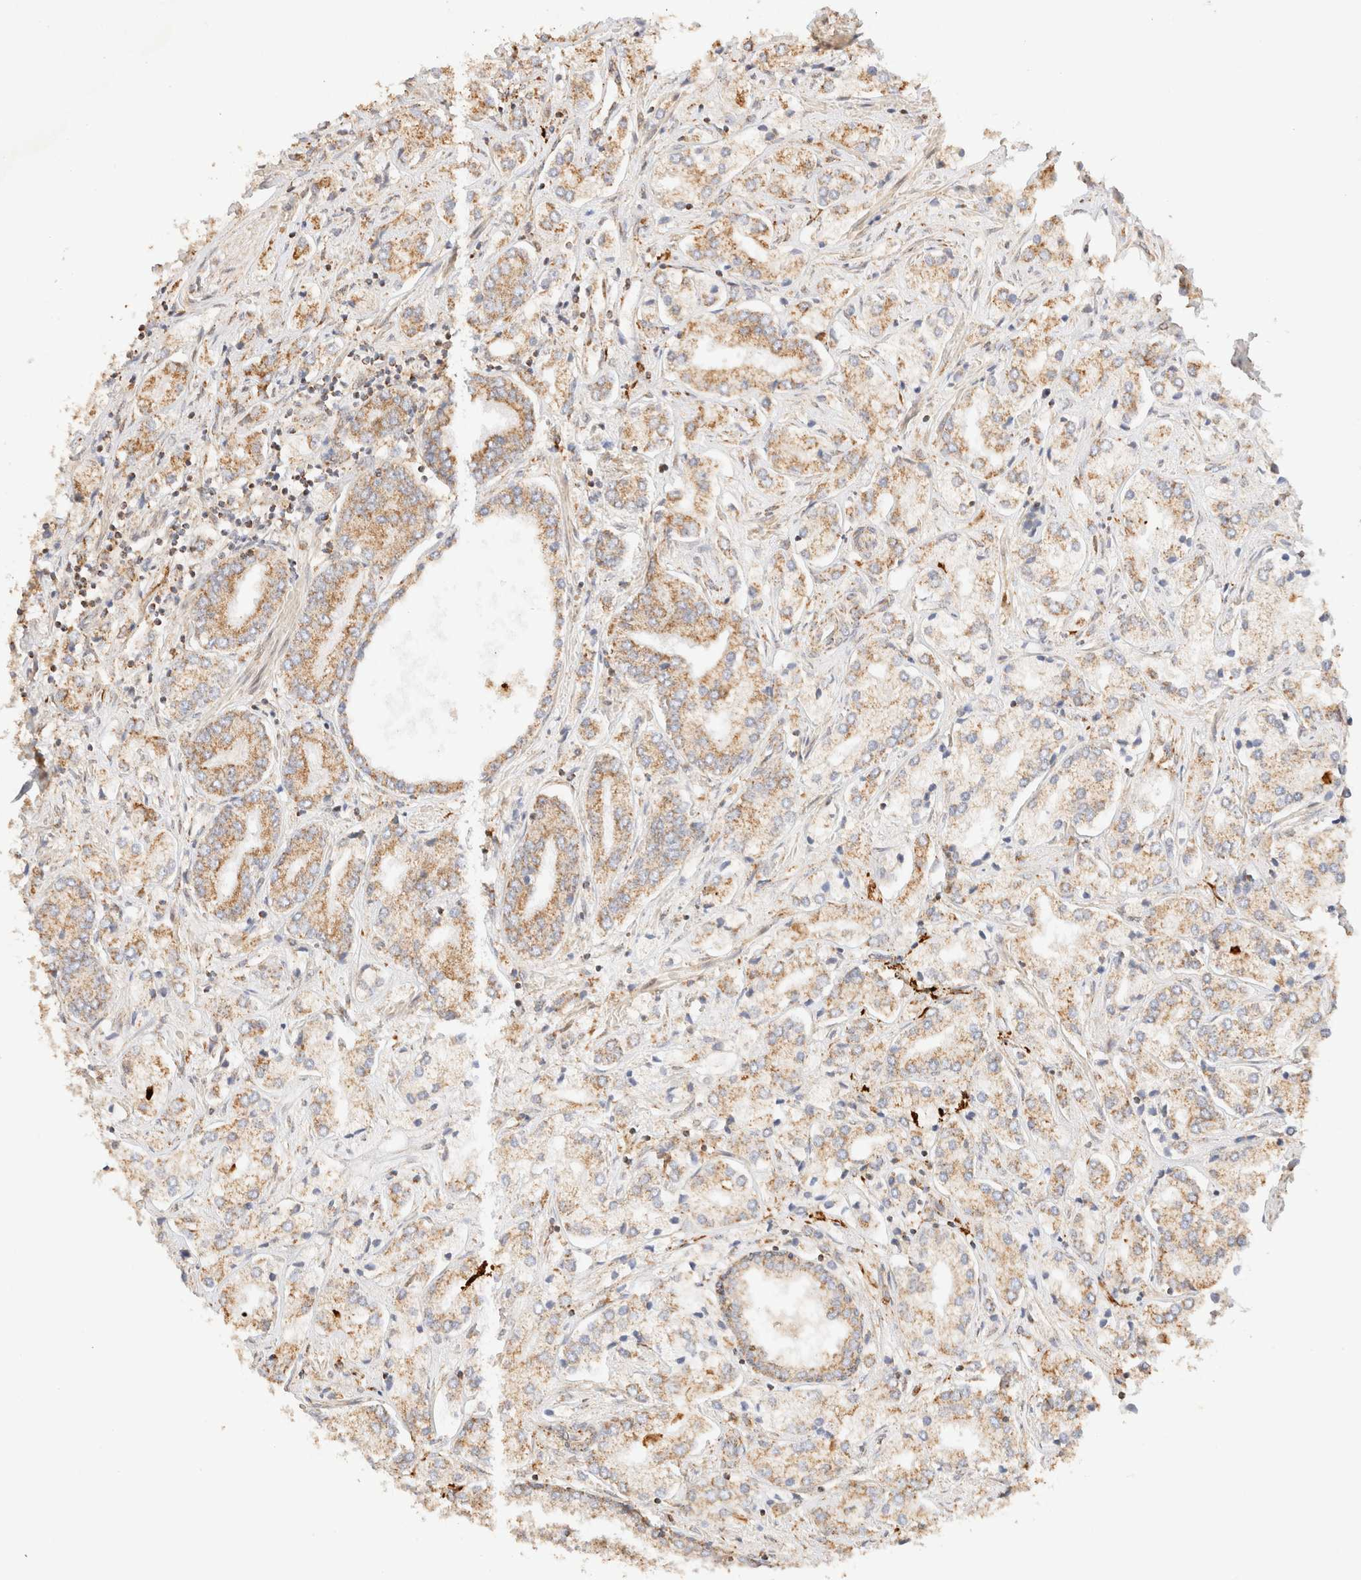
{"staining": {"intensity": "moderate", "quantity": ">75%", "location": "cytoplasmic/membranous"}, "tissue": "prostate cancer", "cell_type": "Tumor cells", "image_type": "cancer", "snomed": [{"axis": "morphology", "description": "Adenocarcinoma, High grade"}, {"axis": "topography", "description": "Prostate"}], "caption": "IHC staining of prostate cancer, which demonstrates medium levels of moderate cytoplasmic/membranous positivity in approximately >75% of tumor cells indicating moderate cytoplasmic/membranous protein staining. The staining was performed using DAB (3,3'-diaminobenzidine) (brown) for protein detection and nuclei were counterstained in hematoxylin (blue).", "gene": "TACO1", "patient": {"sex": "male", "age": 66}}